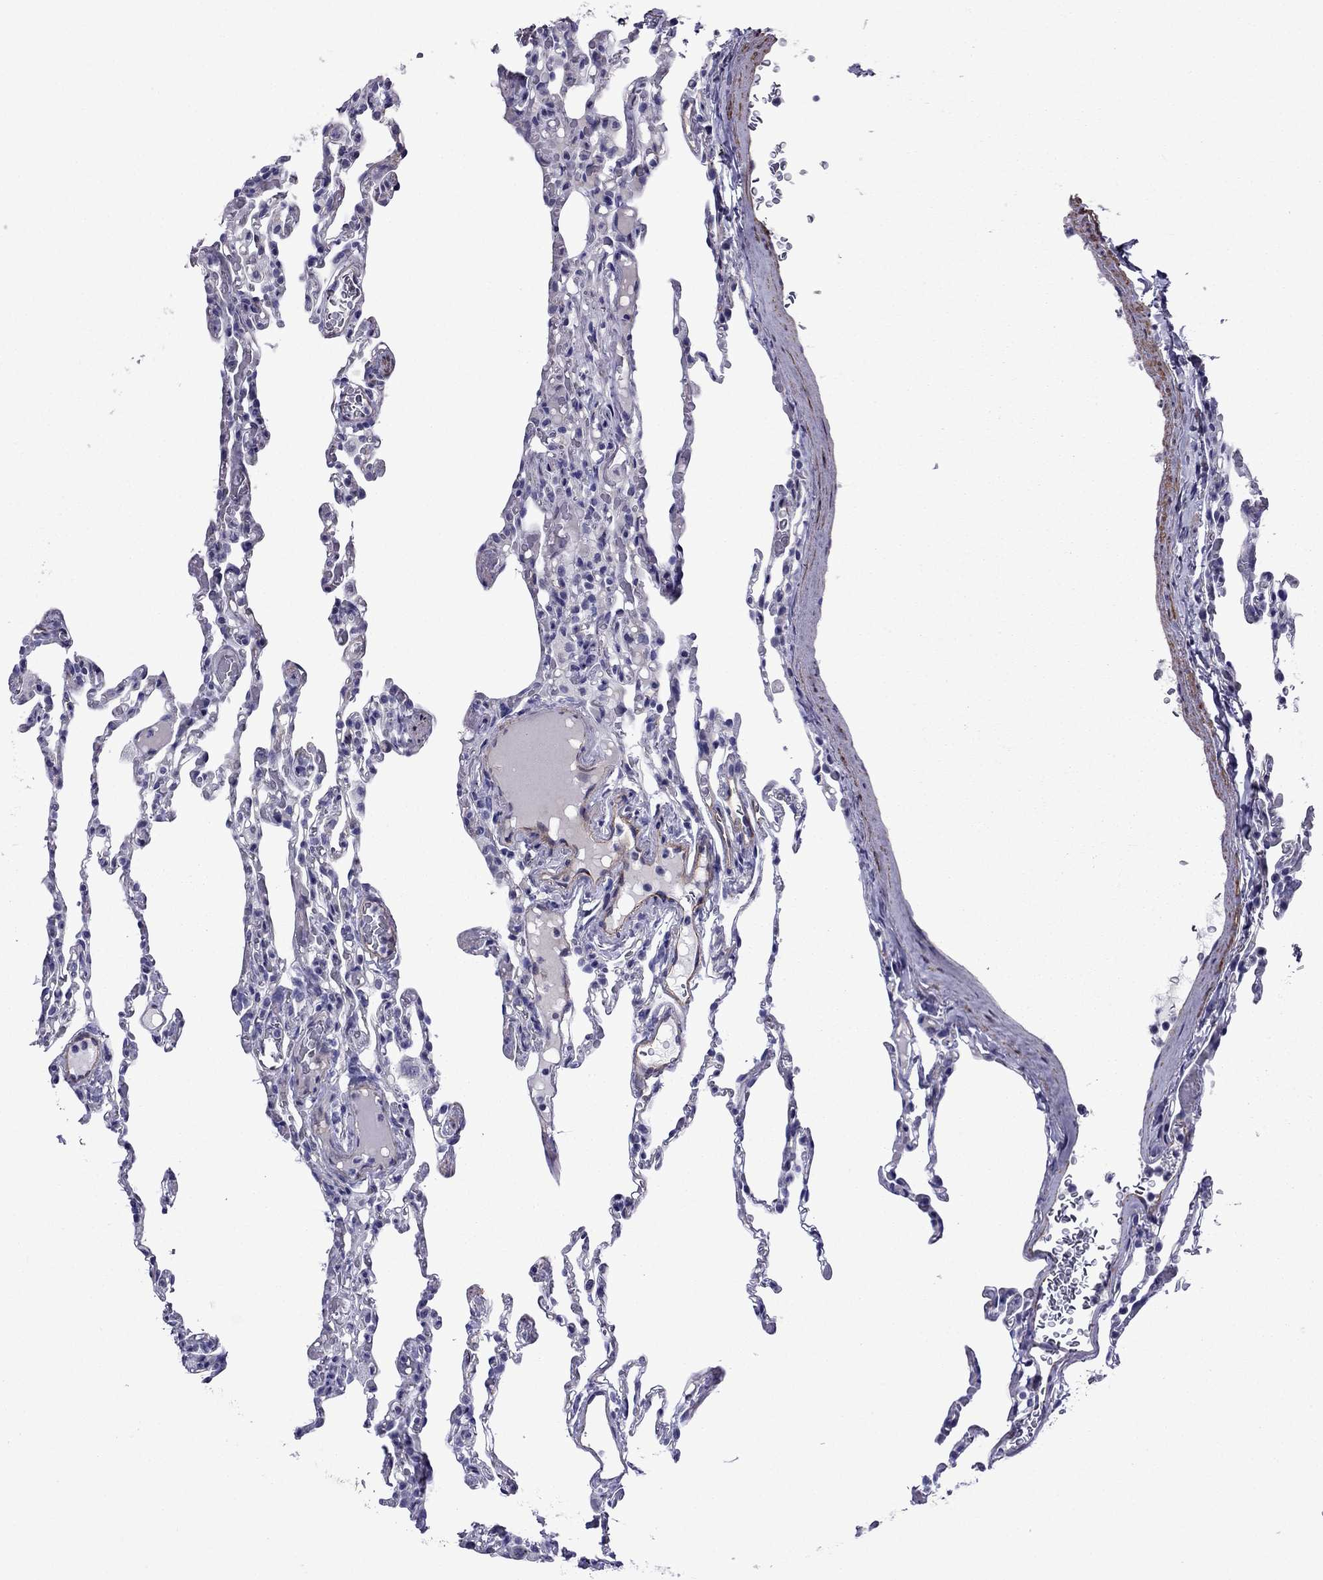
{"staining": {"intensity": "negative", "quantity": "none", "location": "none"}, "tissue": "lung", "cell_type": "Alveolar cells", "image_type": "normal", "snomed": [{"axis": "morphology", "description": "Normal tissue, NOS"}, {"axis": "topography", "description": "Lung"}], "caption": "Immunohistochemistry photomicrograph of unremarkable lung: lung stained with DAB (3,3'-diaminobenzidine) displays no significant protein positivity in alveolar cells. Nuclei are stained in blue.", "gene": "CHRNA5", "patient": {"sex": "female", "age": 43}}